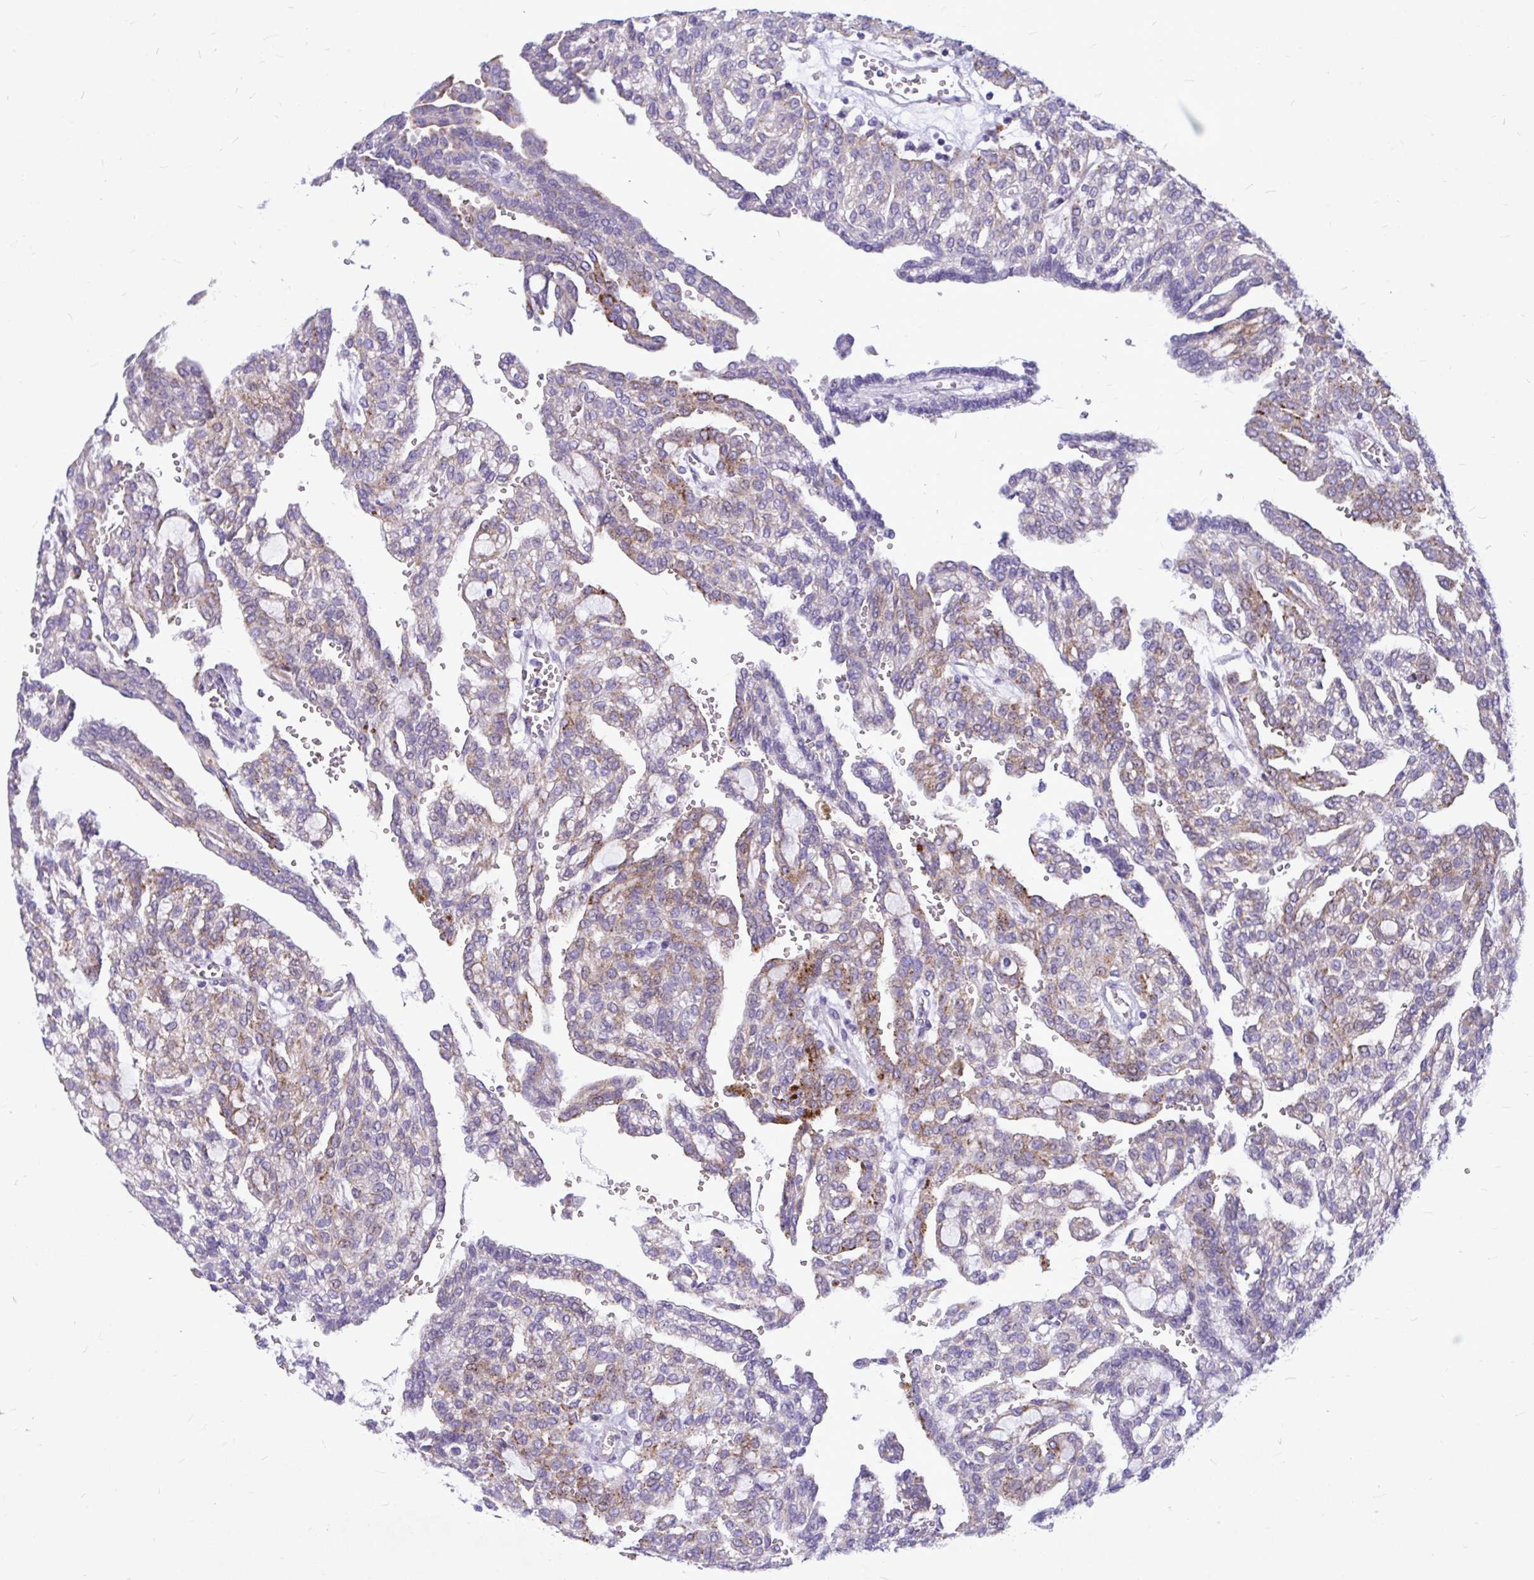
{"staining": {"intensity": "moderate", "quantity": "25%-75%", "location": "cytoplasmic/membranous"}, "tissue": "renal cancer", "cell_type": "Tumor cells", "image_type": "cancer", "snomed": [{"axis": "morphology", "description": "Adenocarcinoma, NOS"}, {"axis": "topography", "description": "Kidney"}], "caption": "A brown stain highlights moderate cytoplasmic/membranous staining of a protein in adenocarcinoma (renal) tumor cells. Ihc stains the protein in brown and the nuclei are stained blue.", "gene": "ZSCAN25", "patient": {"sex": "male", "age": 63}}